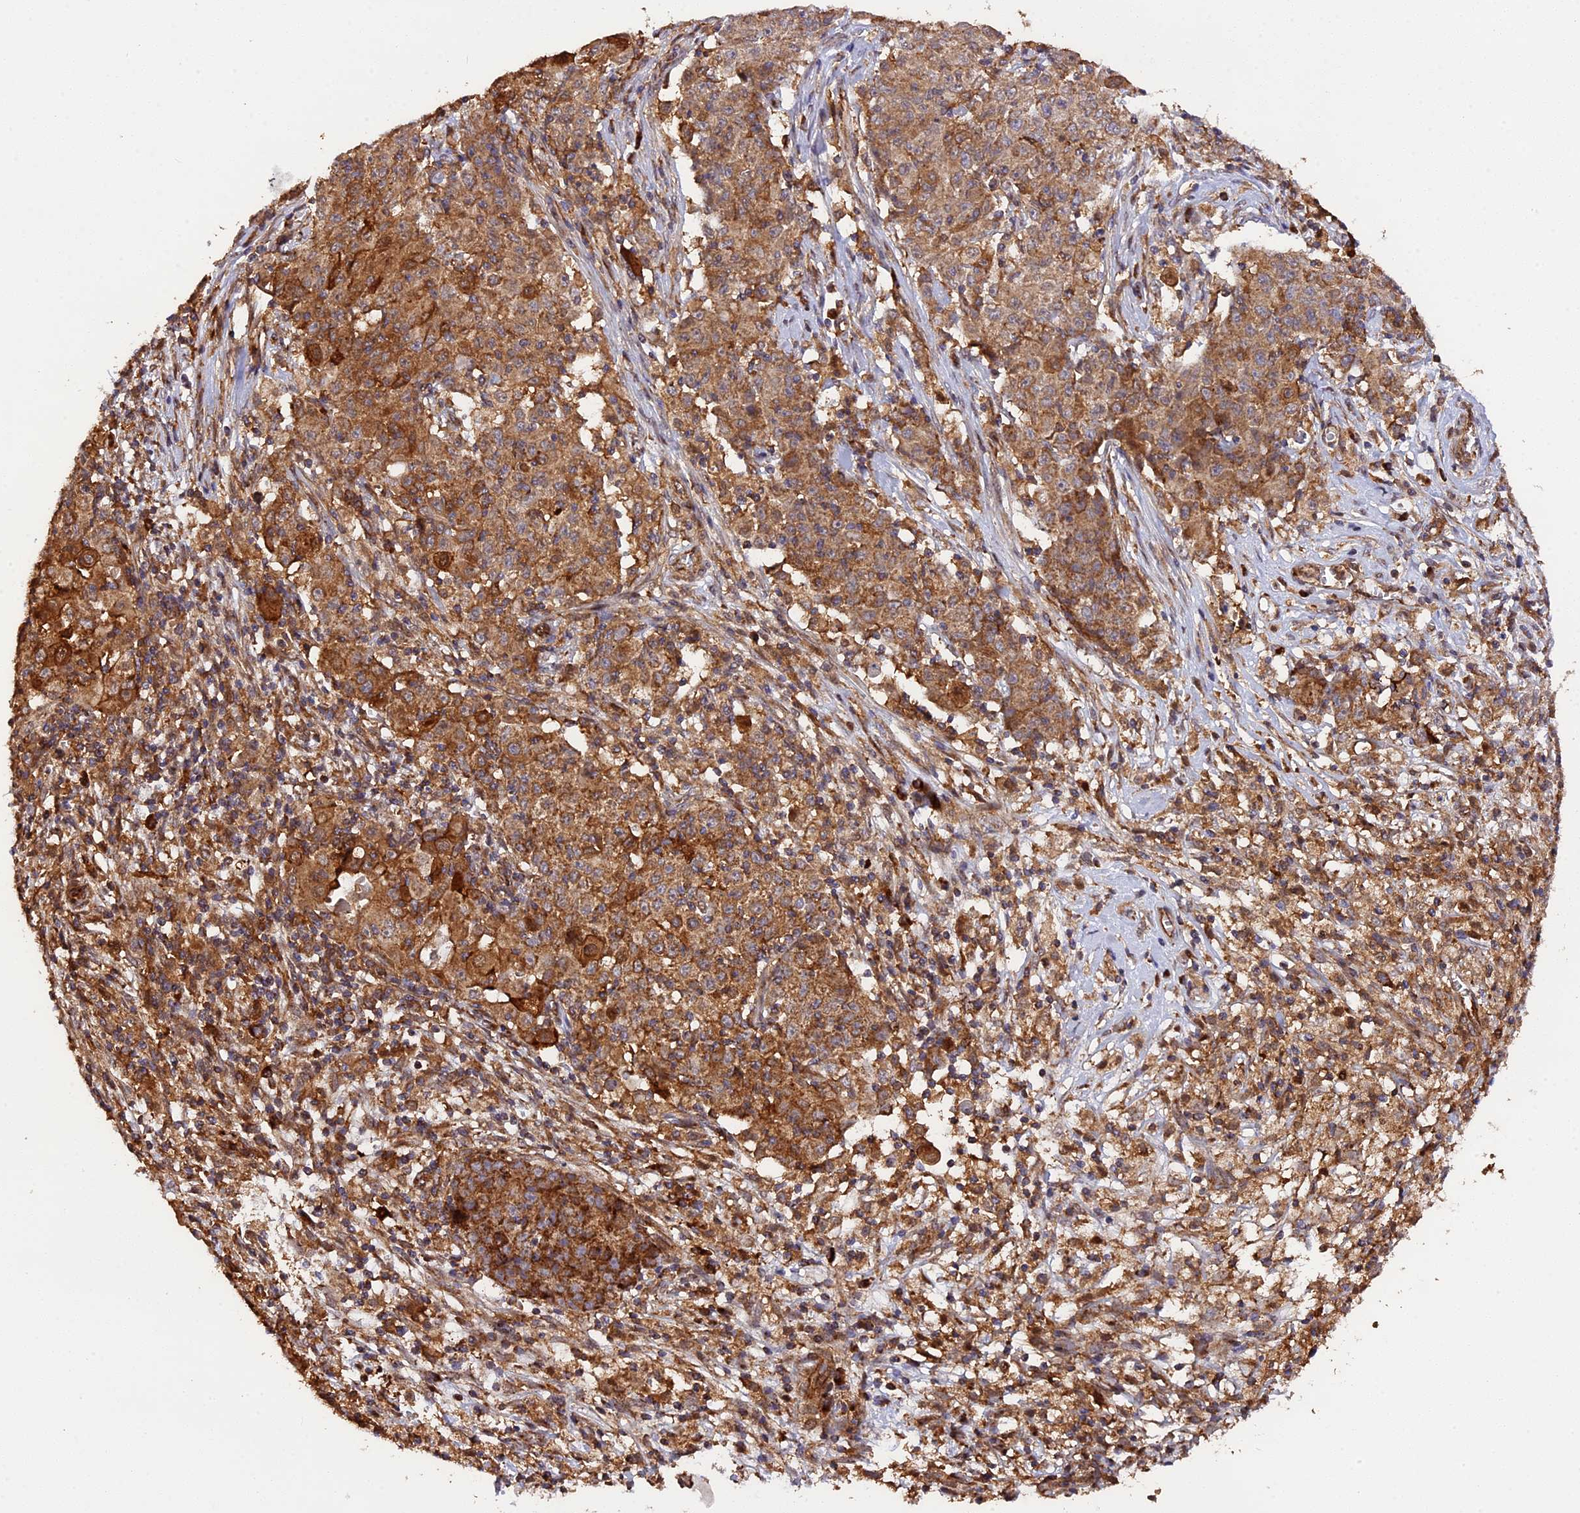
{"staining": {"intensity": "moderate", "quantity": ">75%", "location": "cytoplasmic/membranous"}, "tissue": "ovarian cancer", "cell_type": "Tumor cells", "image_type": "cancer", "snomed": [{"axis": "morphology", "description": "Carcinoma, endometroid"}, {"axis": "topography", "description": "Ovary"}], "caption": "Brown immunohistochemical staining in human ovarian endometroid carcinoma demonstrates moderate cytoplasmic/membranous staining in approximately >75% of tumor cells.", "gene": "HERPUD1", "patient": {"sex": "female", "age": 42}}